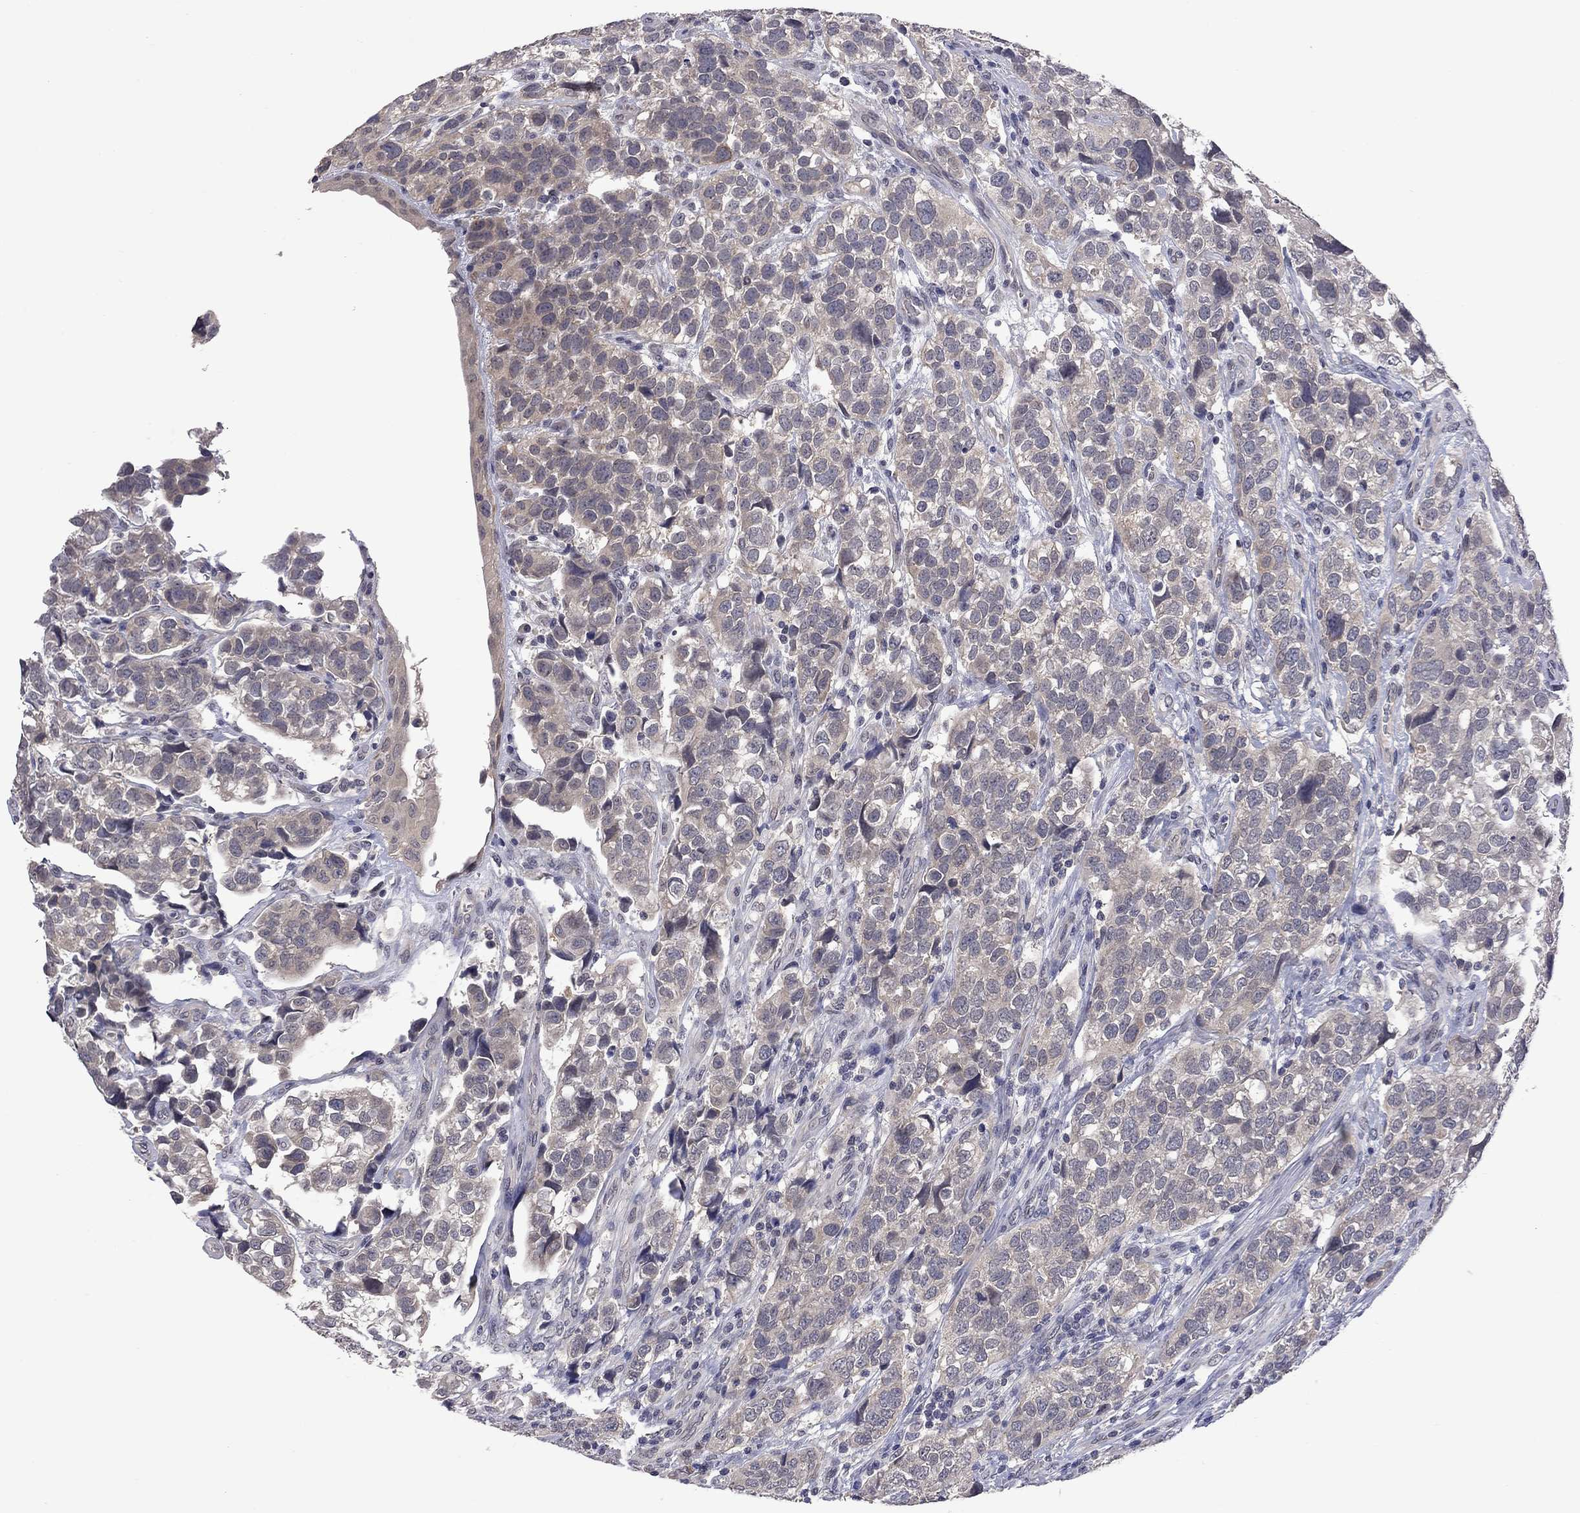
{"staining": {"intensity": "weak", "quantity": "<25%", "location": "cytoplasmic/membranous"}, "tissue": "urothelial cancer", "cell_type": "Tumor cells", "image_type": "cancer", "snomed": [{"axis": "morphology", "description": "Urothelial carcinoma, High grade"}, {"axis": "topography", "description": "Urinary bladder"}], "caption": "Immunohistochemical staining of urothelial carcinoma (high-grade) exhibits no significant expression in tumor cells.", "gene": "FABP12", "patient": {"sex": "female", "age": 58}}